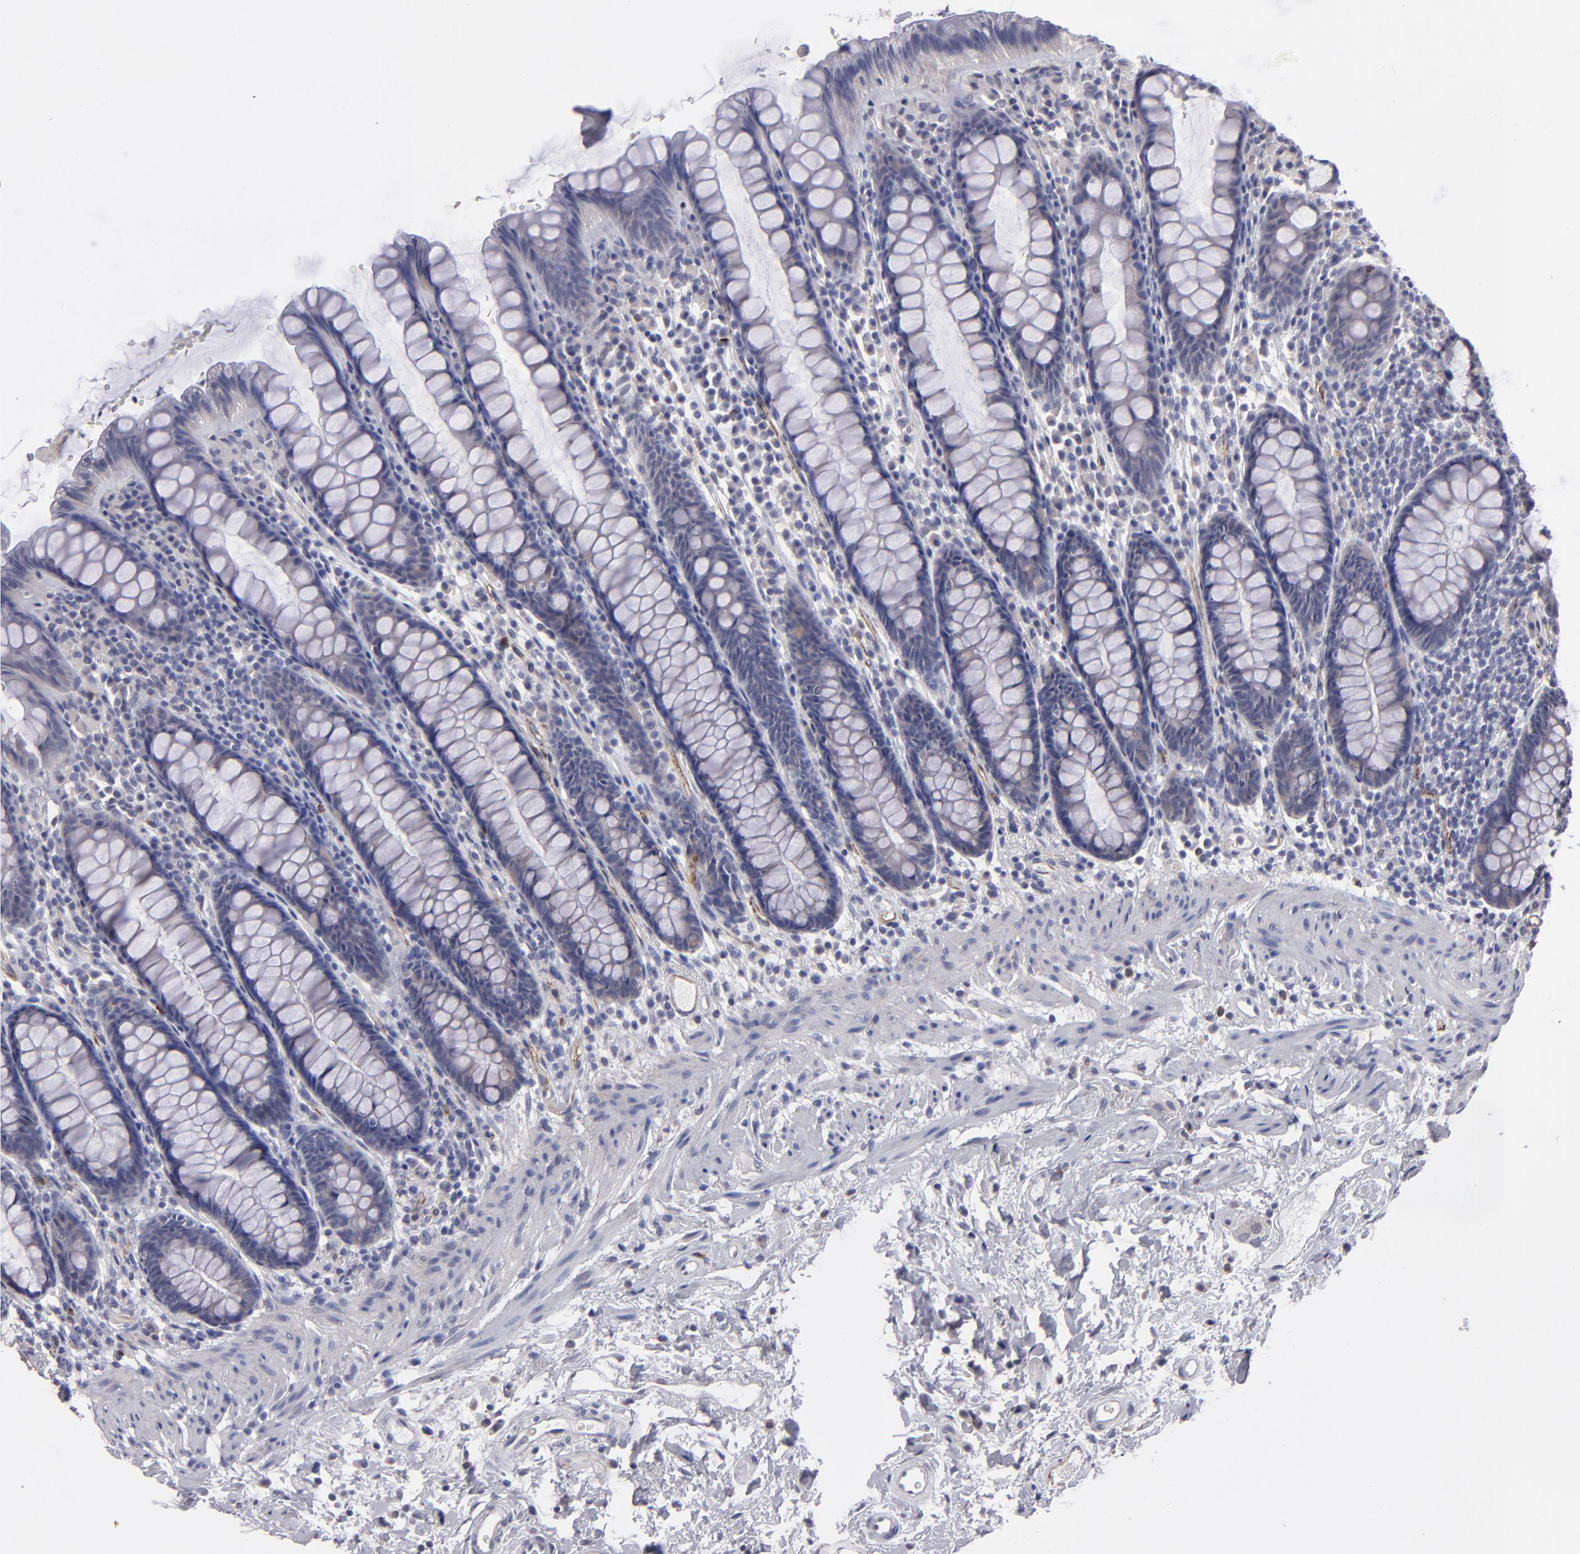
{"staining": {"intensity": "weak", "quantity": "<25%", "location": "cytoplasmic/membranous"}, "tissue": "rectum", "cell_type": "Glandular cells", "image_type": "normal", "snomed": [{"axis": "morphology", "description": "Normal tissue, NOS"}, {"axis": "topography", "description": "Rectum"}], "caption": "Human rectum stained for a protein using immunohistochemistry (IHC) reveals no expression in glandular cells.", "gene": "ZNF175", "patient": {"sex": "male", "age": 92}}